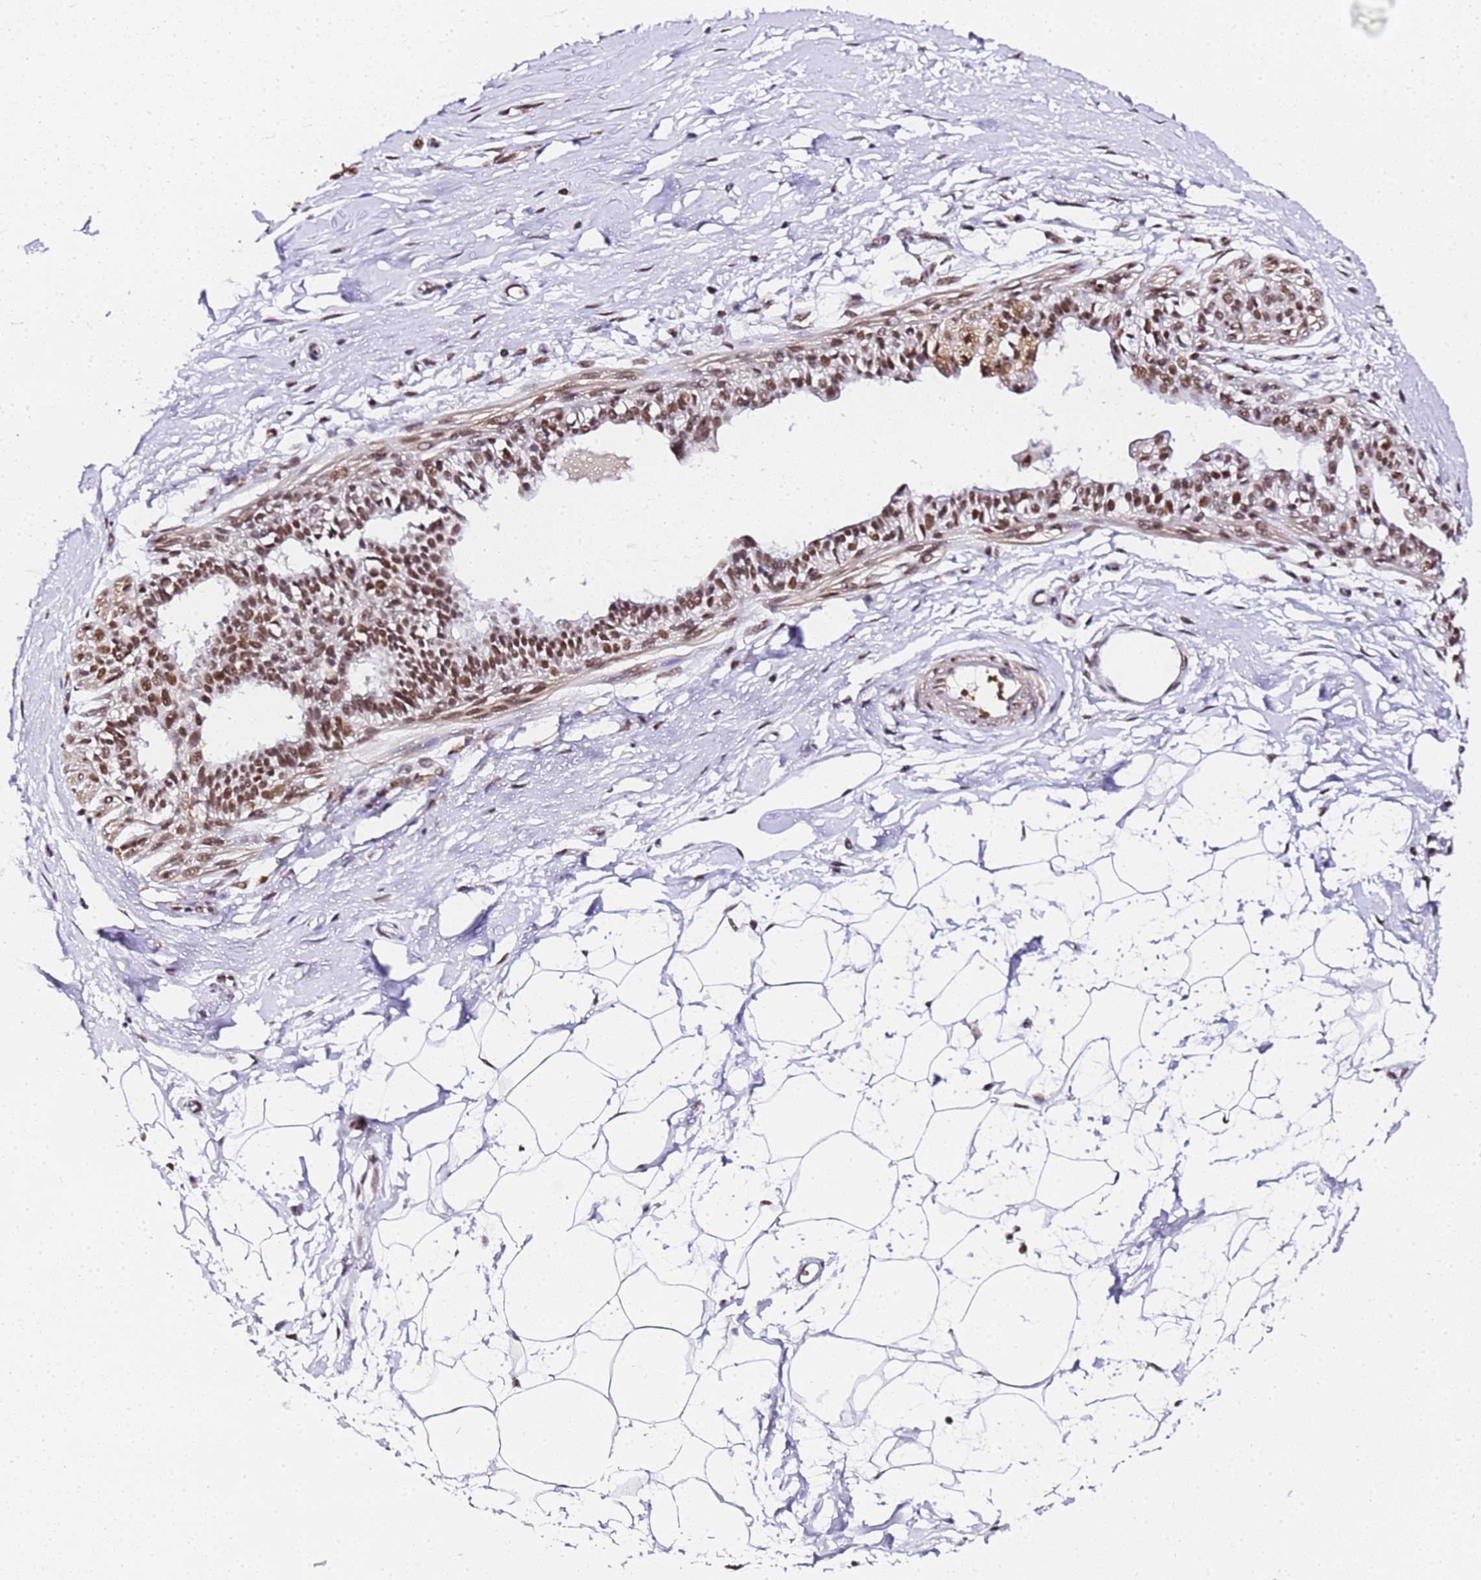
{"staining": {"intensity": "weak", "quantity": "25%-75%", "location": "nuclear"}, "tissue": "breast", "cell_type": "Adipocytes", "image_type": "normal", "snomed": [{"axis": "morphology", "description": "Normal tissue, NOS"}, {"axis": "topography", "description": "Breast"}], "caption": "Protein staining of unremarkable breast demonstrates weak nuclear staining in about 25%-75% of adipocytes.", "gene": "POLR1A", "patient": {"sex": "female", "age": 45}}